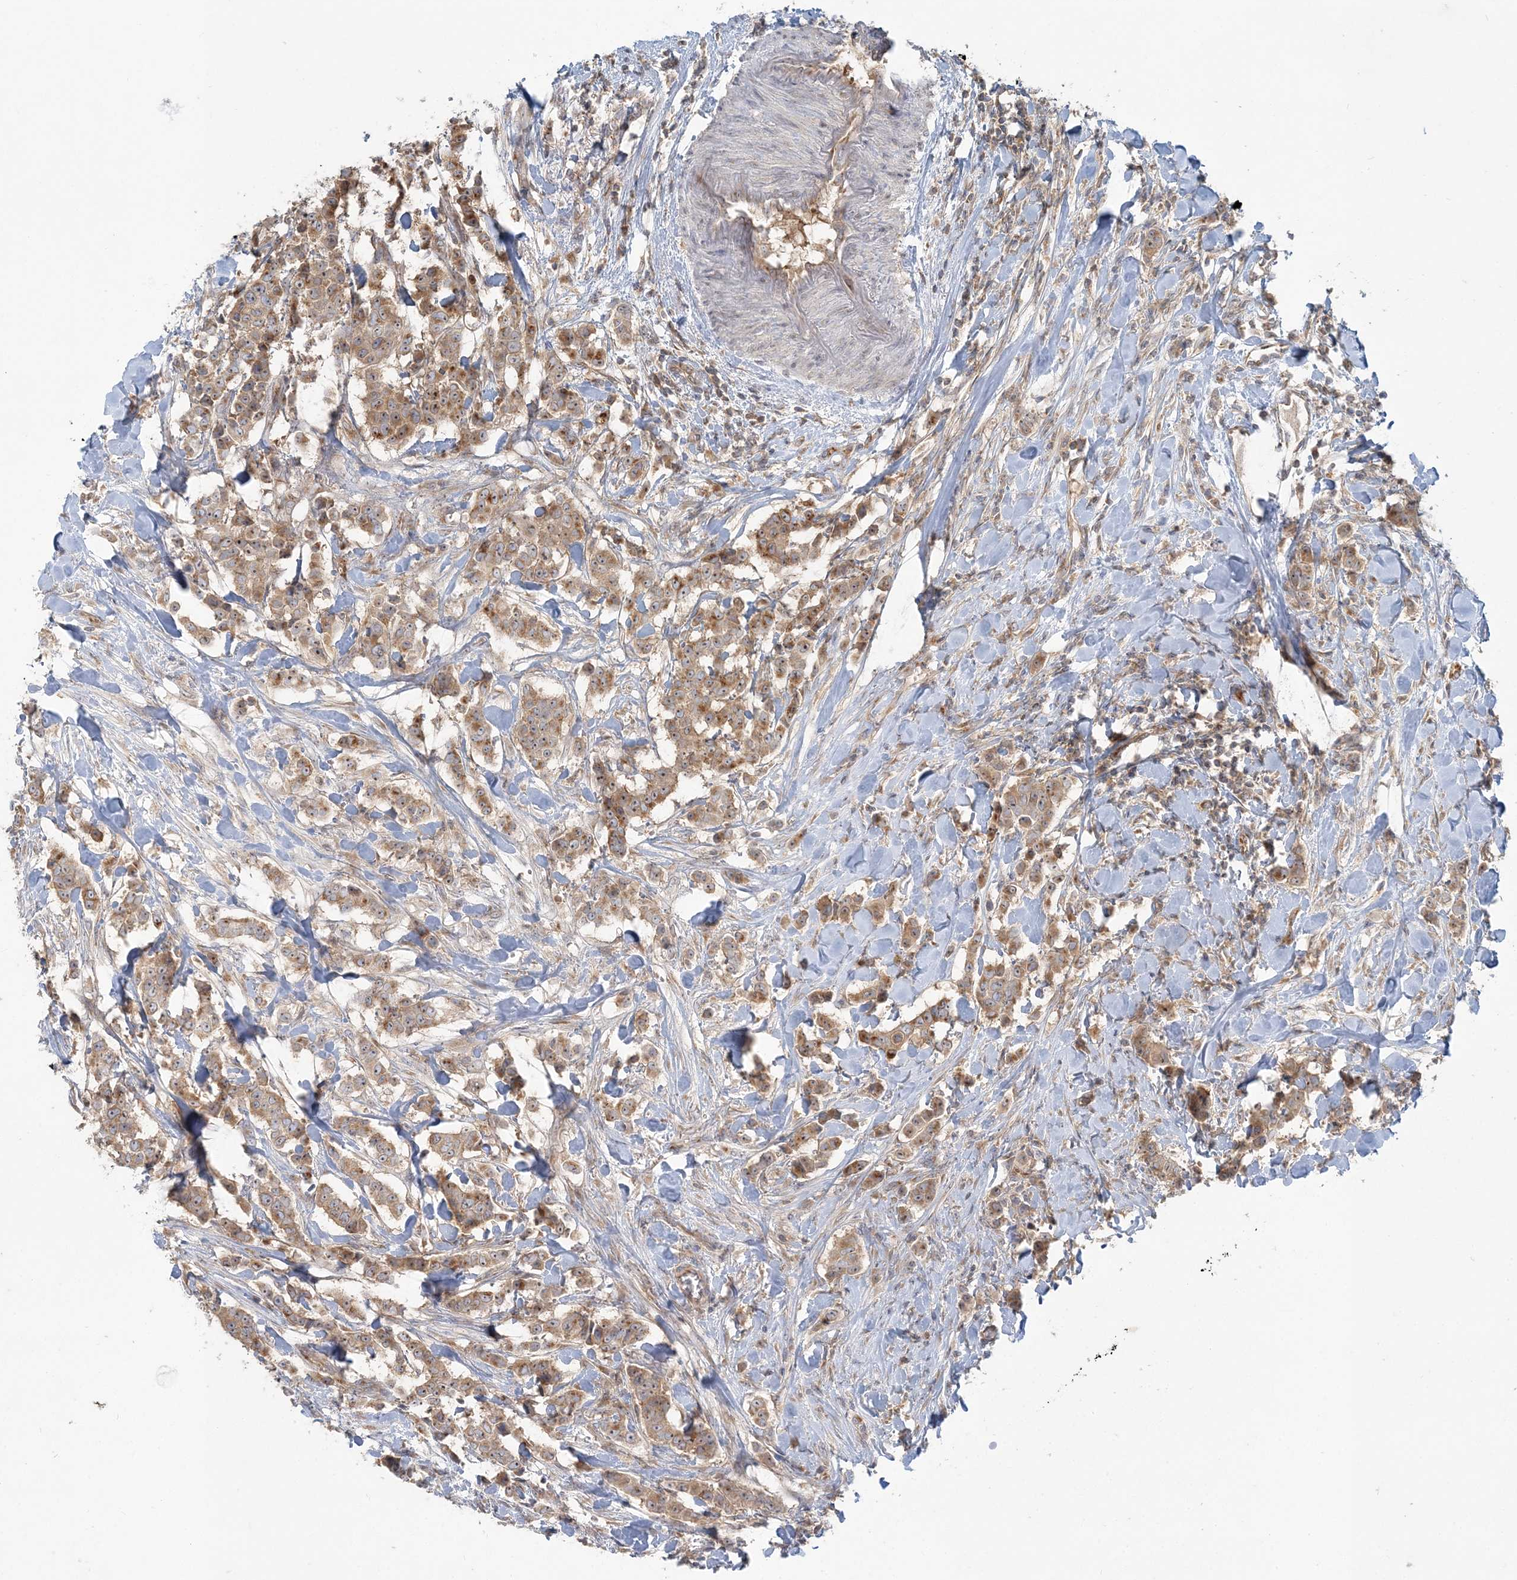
{"staining": {"intensity": "moderate", "quantity": ">75%", "location": "cytoplasmic/membranous,nuclear"}, "tissue": "breast cancer", "cell_type": "Tumor cells", "image_type": "cancer", "snomed": [{"axis": "morphology", "description": "Duct carcinoma"}, {"axis": "topography", "description": "Breast"}], "caption": "Immunohistochemistry image of infiltrating ductal carcinoma (breast) stained for a protein (brown), which demonstrates medium levels of moderate cytoplasmic/membranous and nuclear staining in about >75% of tumor cells.", "gene": "AP1AR", "patient": {"sex": "female", "age": 40}}